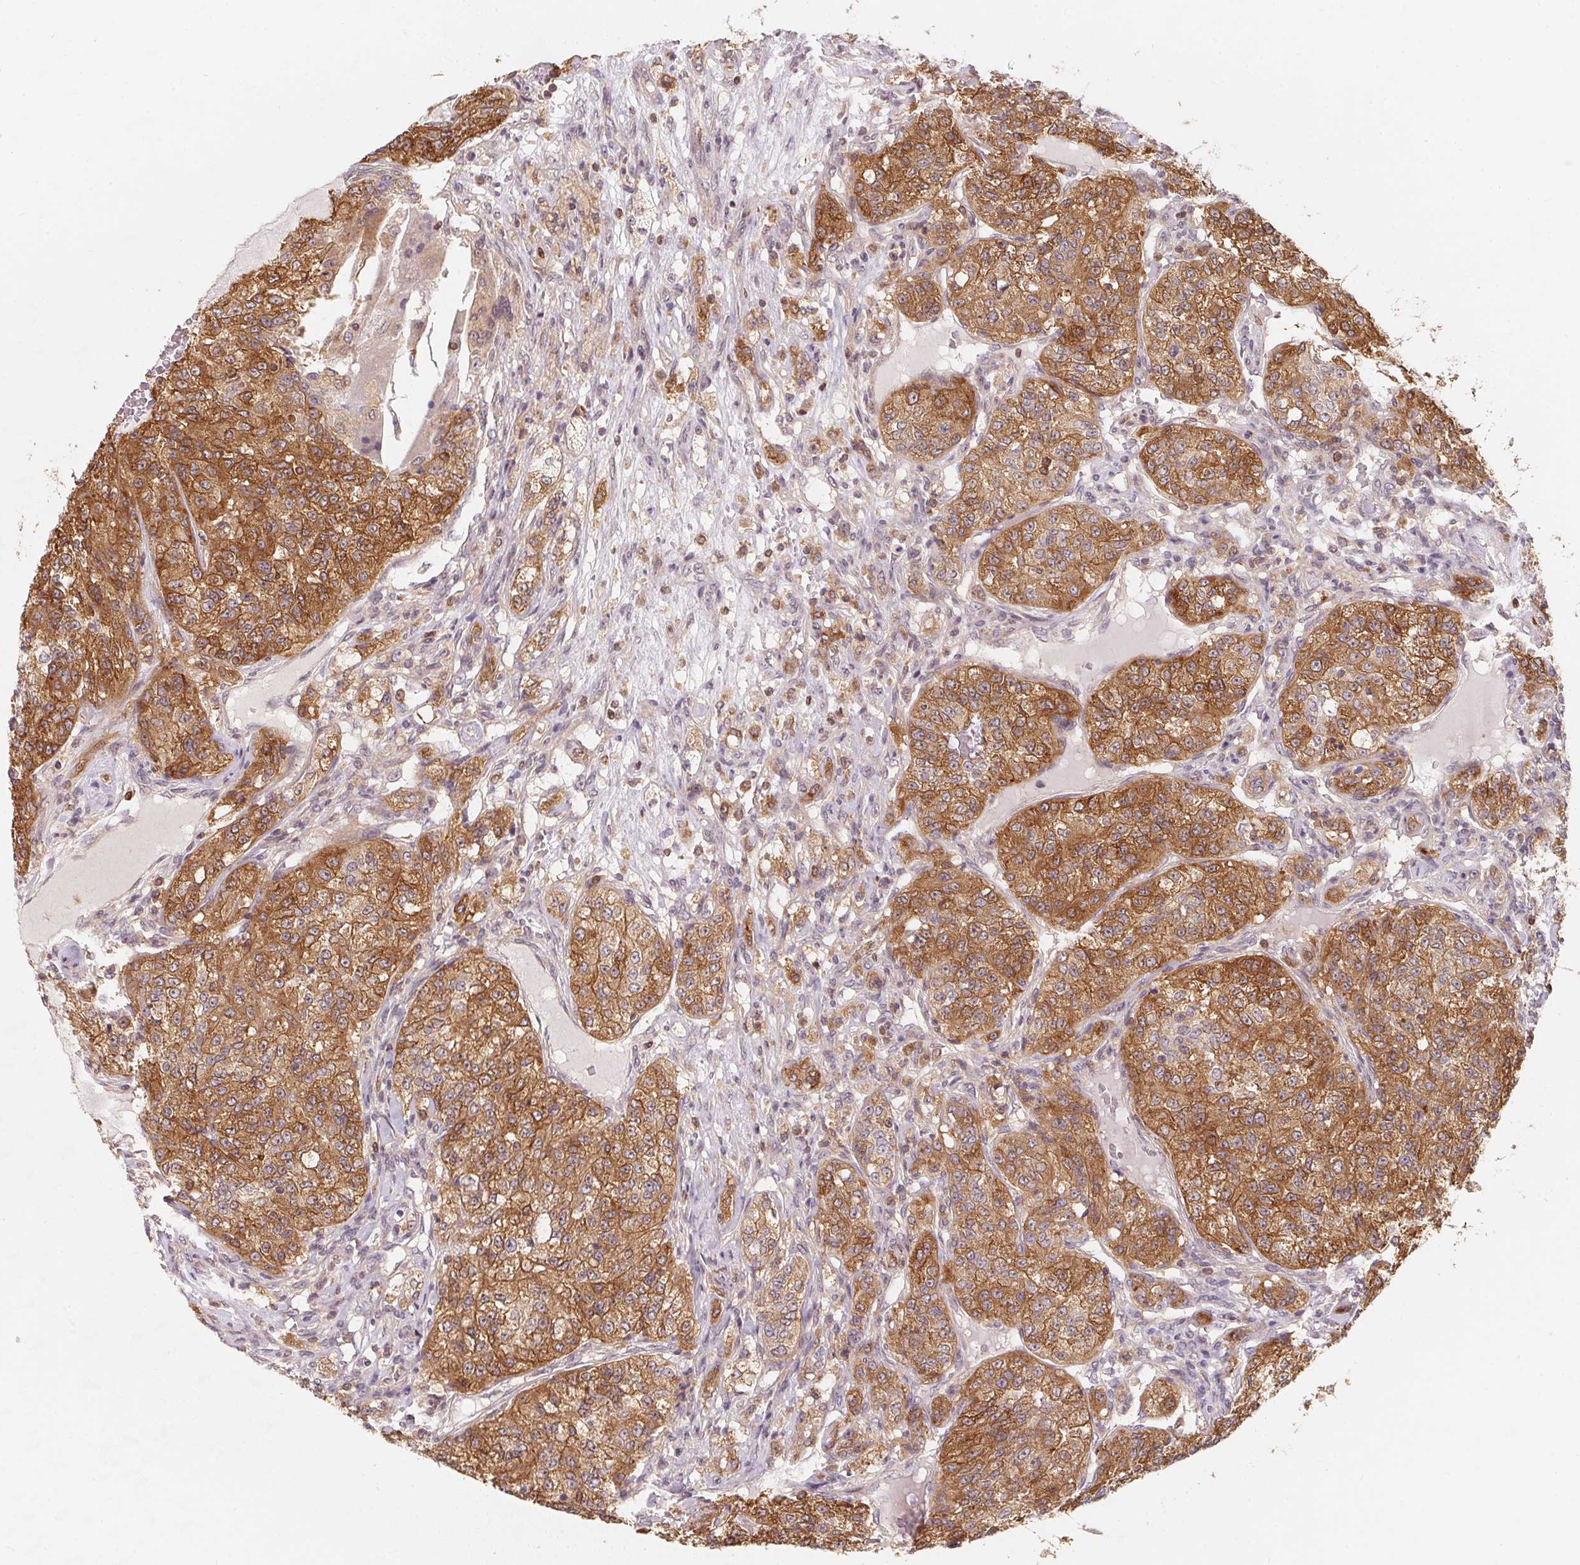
{"staining": {"intensity": "moderate", "quantity": ">75%", "location": "cytoplasmic/membranous"}, "tissue": "renal cancer", "cell_type": "Tumor cells", "image_type": "cancer", "snomed": [{"axis": "morphology", "description": "Adenocarcinoma, NOS"}, {"axis": "topography", "description": "Kidney"}], "caption": "Human adenocarcinoma (renal) stained with a brown dye shows moderate cytoplasmic/membranous positive staining in about >75% of tumor cells.", "gene": "ANKRD13A", "patient": {"sex": "female", "age": 63}}